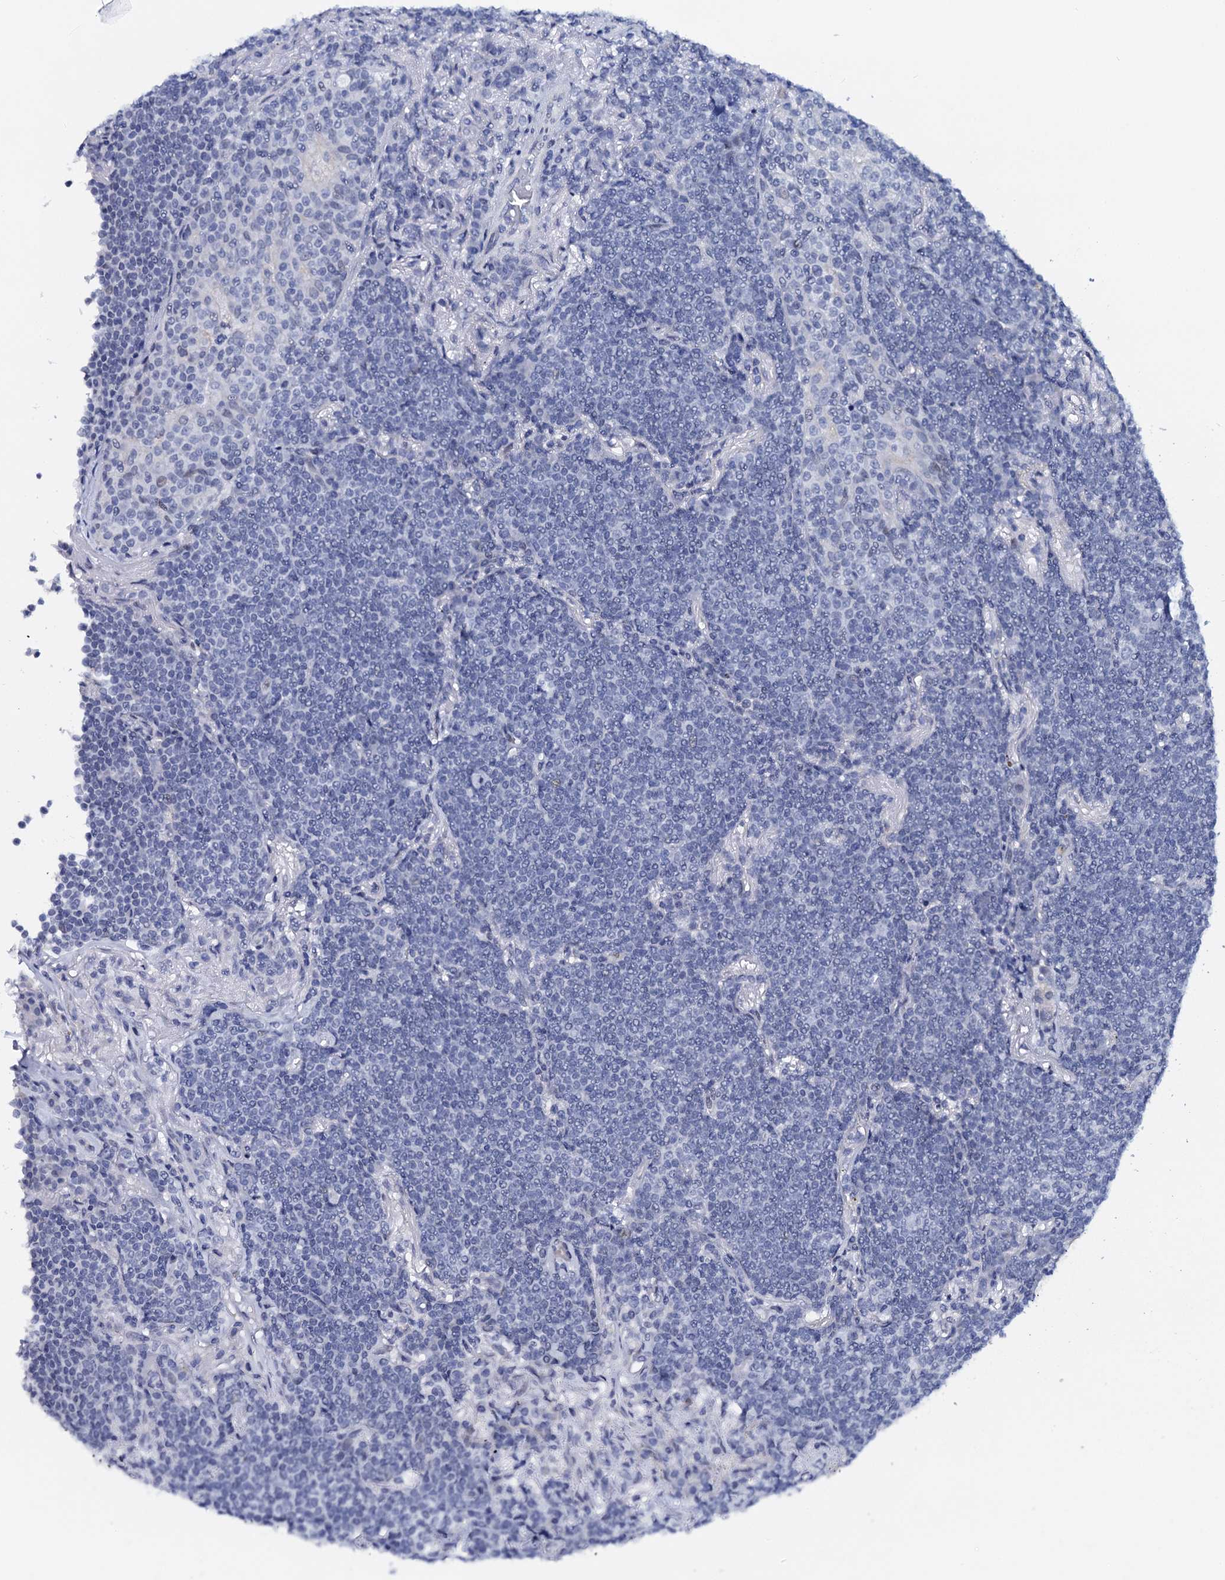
{"staining": {"intensity": "negative", "quantity": "none", "location": "none"}, "tissue": "lymphoma", "cell_type": "Tumor cells", "image_type": "cancer", "snomed": [{"axis": "morphology", "description": "Malignant lymphoma, non-Hodgkin's type, Low grade"}, {"axis": "topography", "description": "Lung"}], "caption": "IHC micrograph of malignant lymphoma, non-Hodgkin's type (low-grade) stained for a protein (brown), which reveals no staining in tumor cells. (DAB (3,3'-diaminobenzidine) immunohistochemistry (IHC), high magnification).", "gene": "C16orf87", "patient": {"sex": "female", "age": 71}}